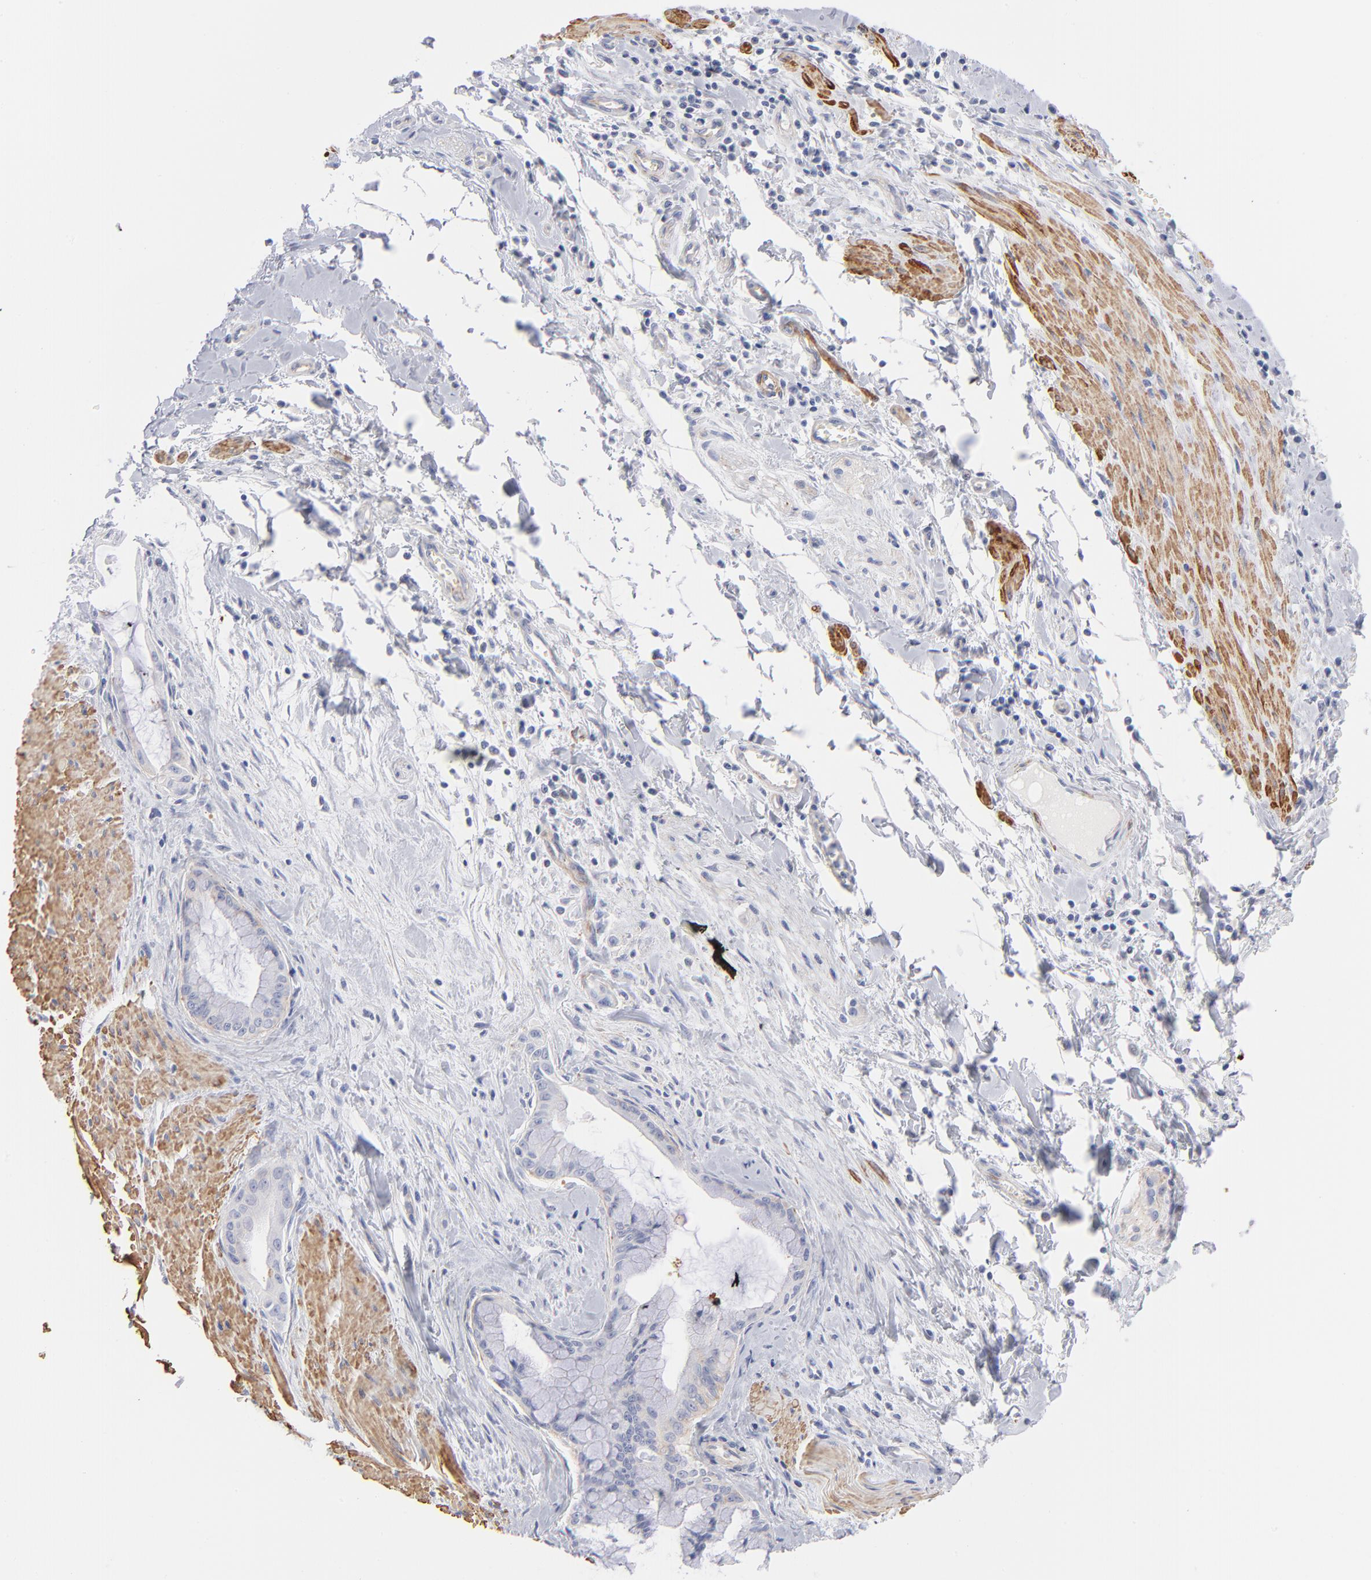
{"staining": {"intensity": "weak", "quantity": "25%-75%", "location": "cytoplasmic/membranous"}, "tissue": "pancreatic cancer", "cell_type": "Tumor cells", "image_type": "cancer", "snomed": [{"axis": "morphology", "description": "Adenocarcinoma, NOS"}, {"axis": "topography", "description": "Pancreas"}], "caption": "IHC image of pancreatic cancer (adenocarcinoma) stained for a protein (brown), which displays low levels of weak cytoplasmic/membranous staining in approximately 25%-75% of tumor cells.", "gene": "ACTA2", "patient": {"sex": "male", "age": 59}}